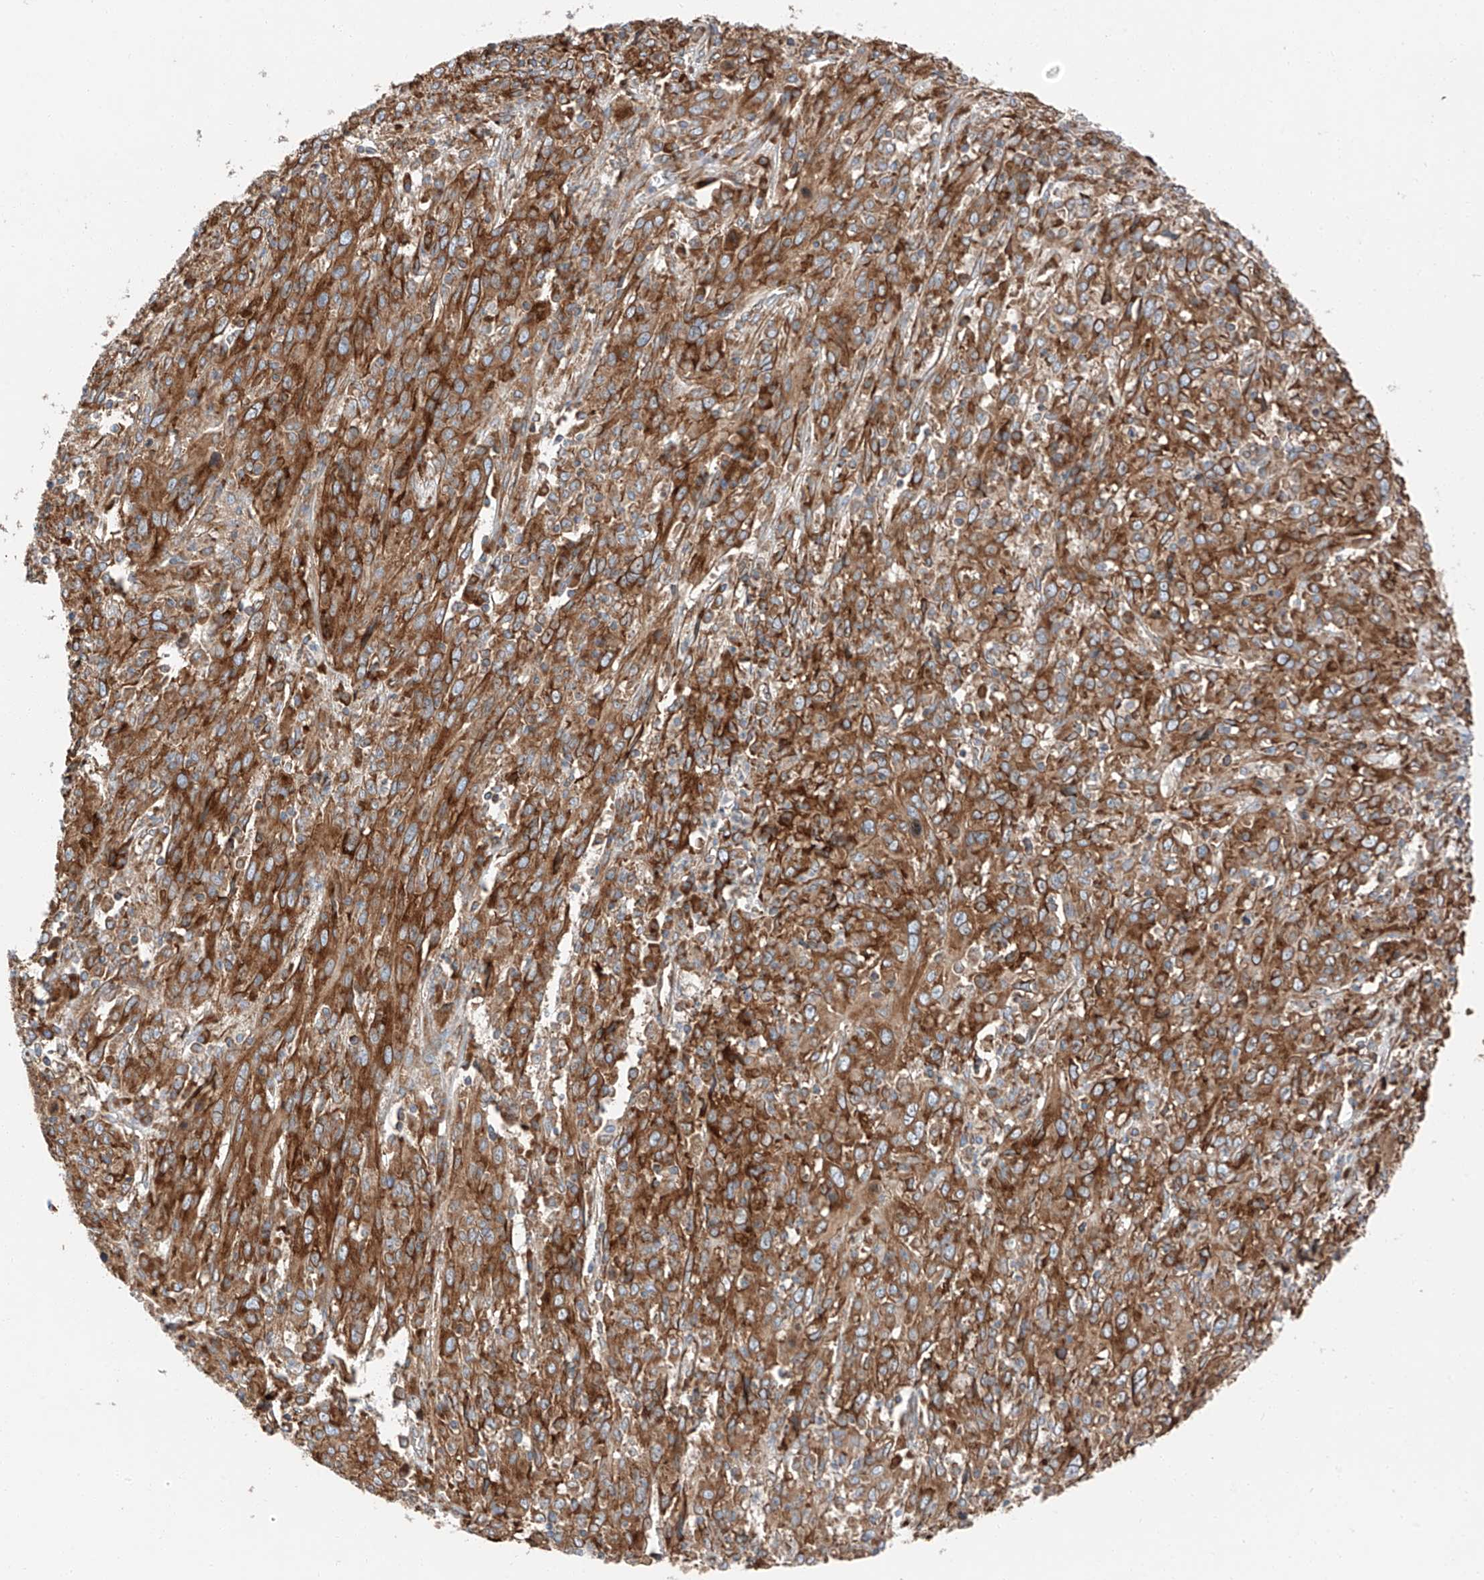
{"staining": {"intensity": "moderate", "quantity": ">75%", "location": "cytoplasmic/membranous"}, "tissue": "cervical cancer", "cell_type": "Tumor cells", "image_type": "cancer", "snomed": [{"axis": "morphology", "description": "Squamous cell carcinoma, NOS"}, {"axis": "topography", "description": "Cervix"}], "caption": "About >75% of tumor cells in human cervical cancer (squamous cell carcinoma) demonstrate moderate cytoplasmic/membranous protein positivity as visualized by brown immunohistochemical staining.", "gene": "ZC3H15", "patient": {"sex": "female", "age": 46}}